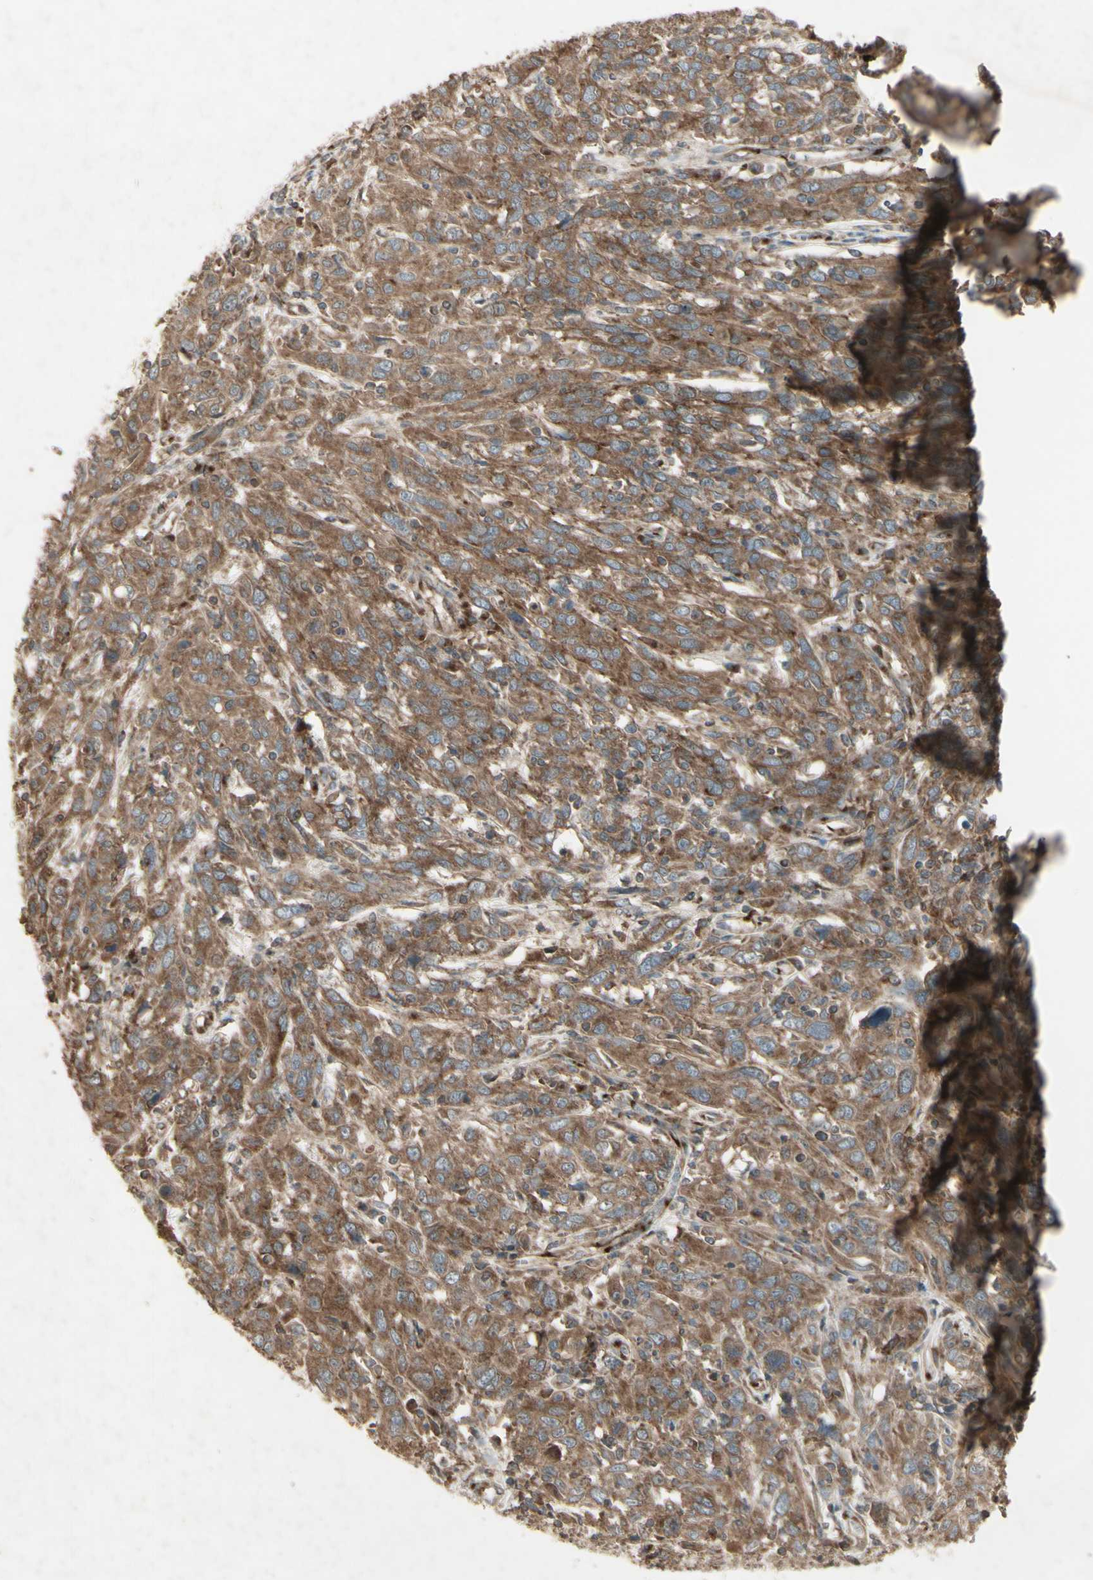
{"staining": {"intensity": "moderate", "quantity": ">75%", "location": "cytoplasmic/membranous"}, "tissue": "cervical cancer", "cell_type": "Tumor cells", "image_type": "cancer", "snomed": [{"axis": "morphology", "description": "Squamous cell carcinoma, NOS"}, {"axis": "topography", "description": "Cervix"}], "caption": "IHC photomicrograph of human squamous cell carcinoma (cervical) stained for a protein (brown), which demonstrates medium levels of moderate cytoplasmic/membranous staining in about >75% of tumor cells.", "gene": "AP1G1", "patient": {"sex": "female", "age": 46}}